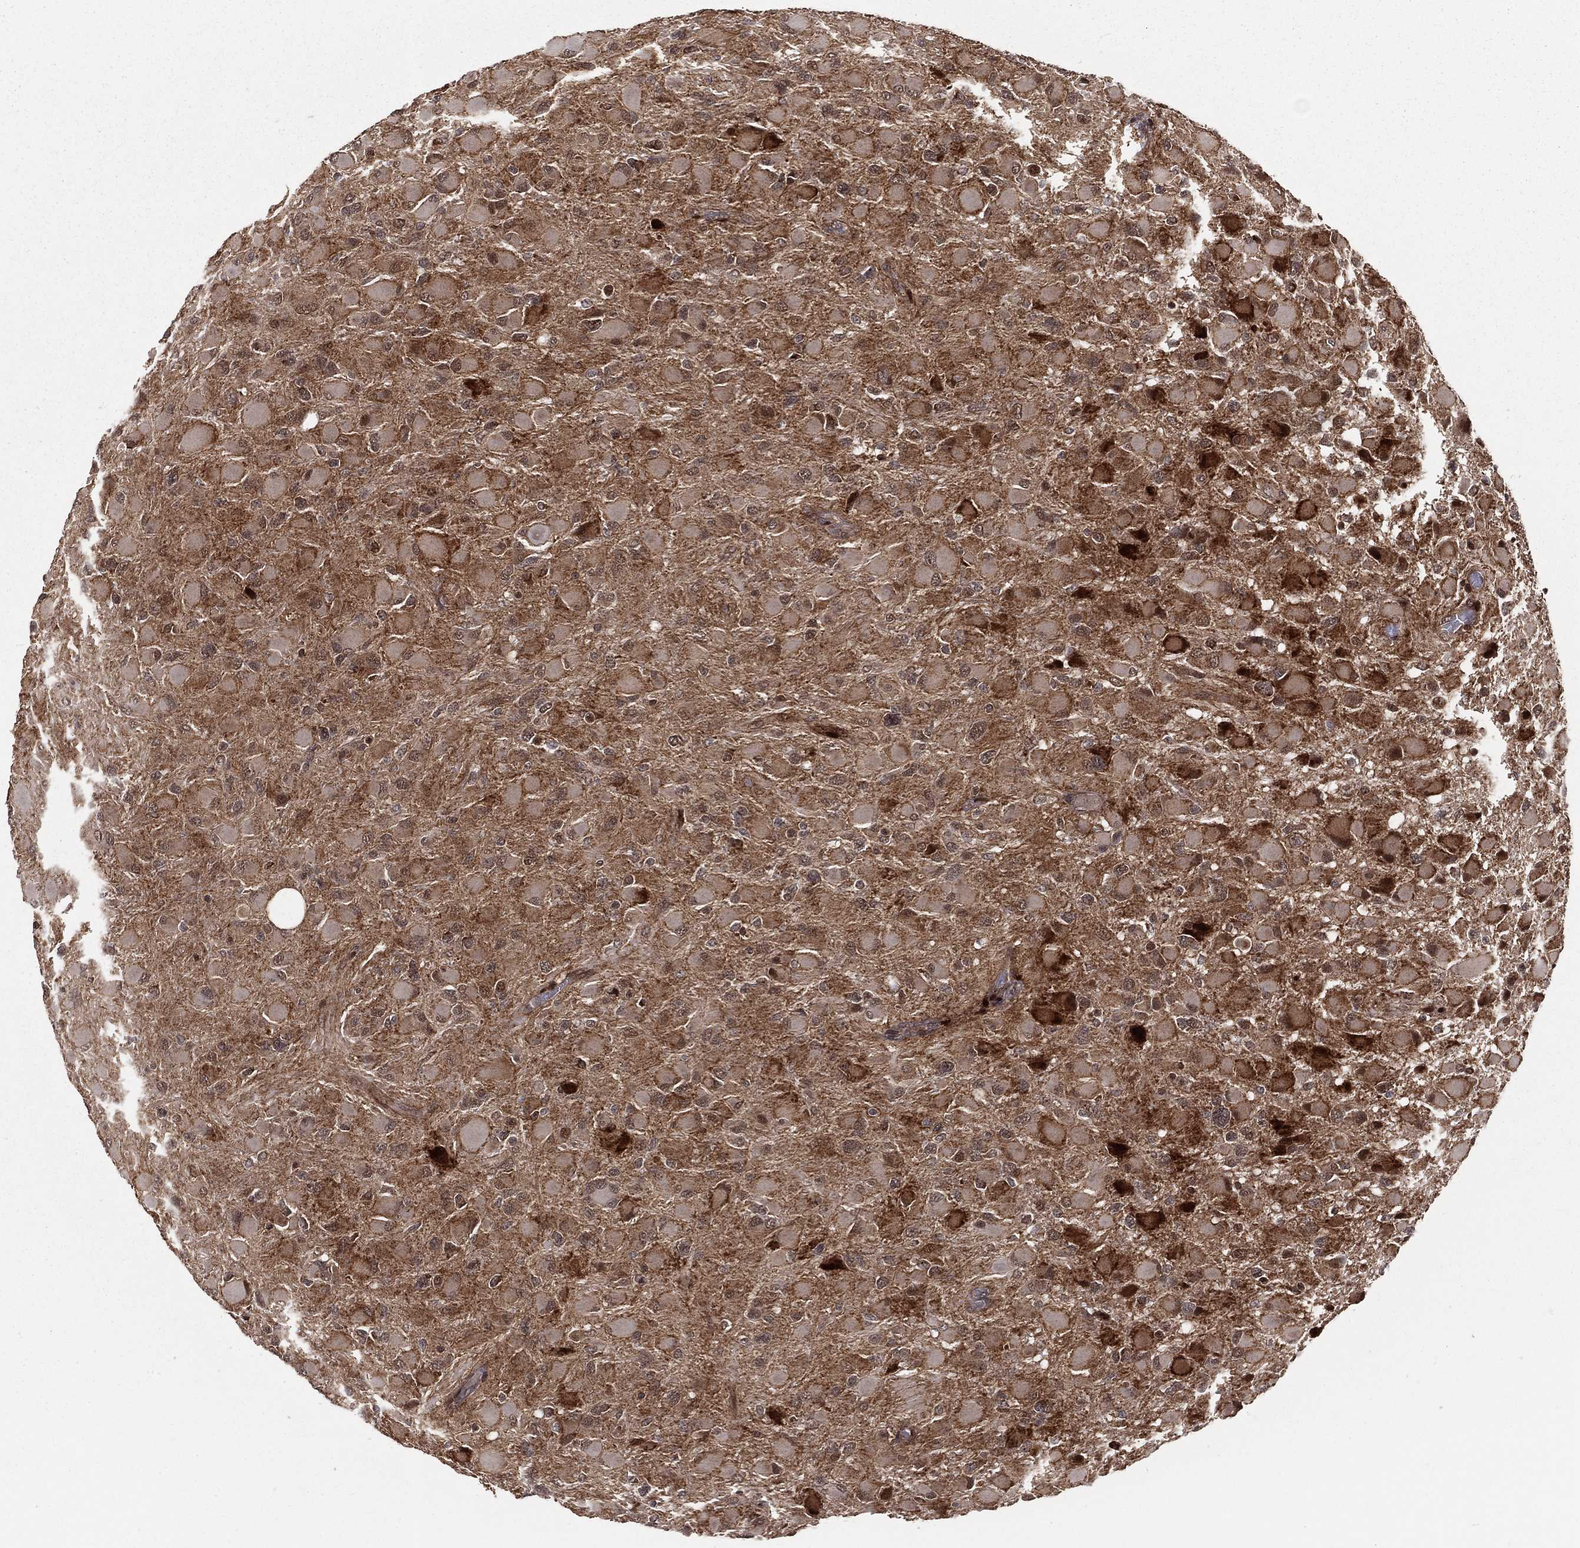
{"staining": {"intensity": "strong", "quantity": "25%-75%", "location": "cytoplasmic/membranous"}, "tissue": "glioma", "cell_type": "Tumor cells", "image_type": "cancer", "snomed": [{"axis": "morphology", "description": "Glioma, malignant, High grade"}, {"axis": "topography", "description": "Cerebral cortex"}], "caption": "This histopathology image exhibits malignant glioma (high-grade) stained with immunohistochemistry (IHC) to label a protein in brown. The cytoplasmic/membranous of tumor cells show strong positivity for the protein. Nuclei are counter-stained blue.", "gene": "MDM2", "patient": {"sex": "female", "age": 36}}